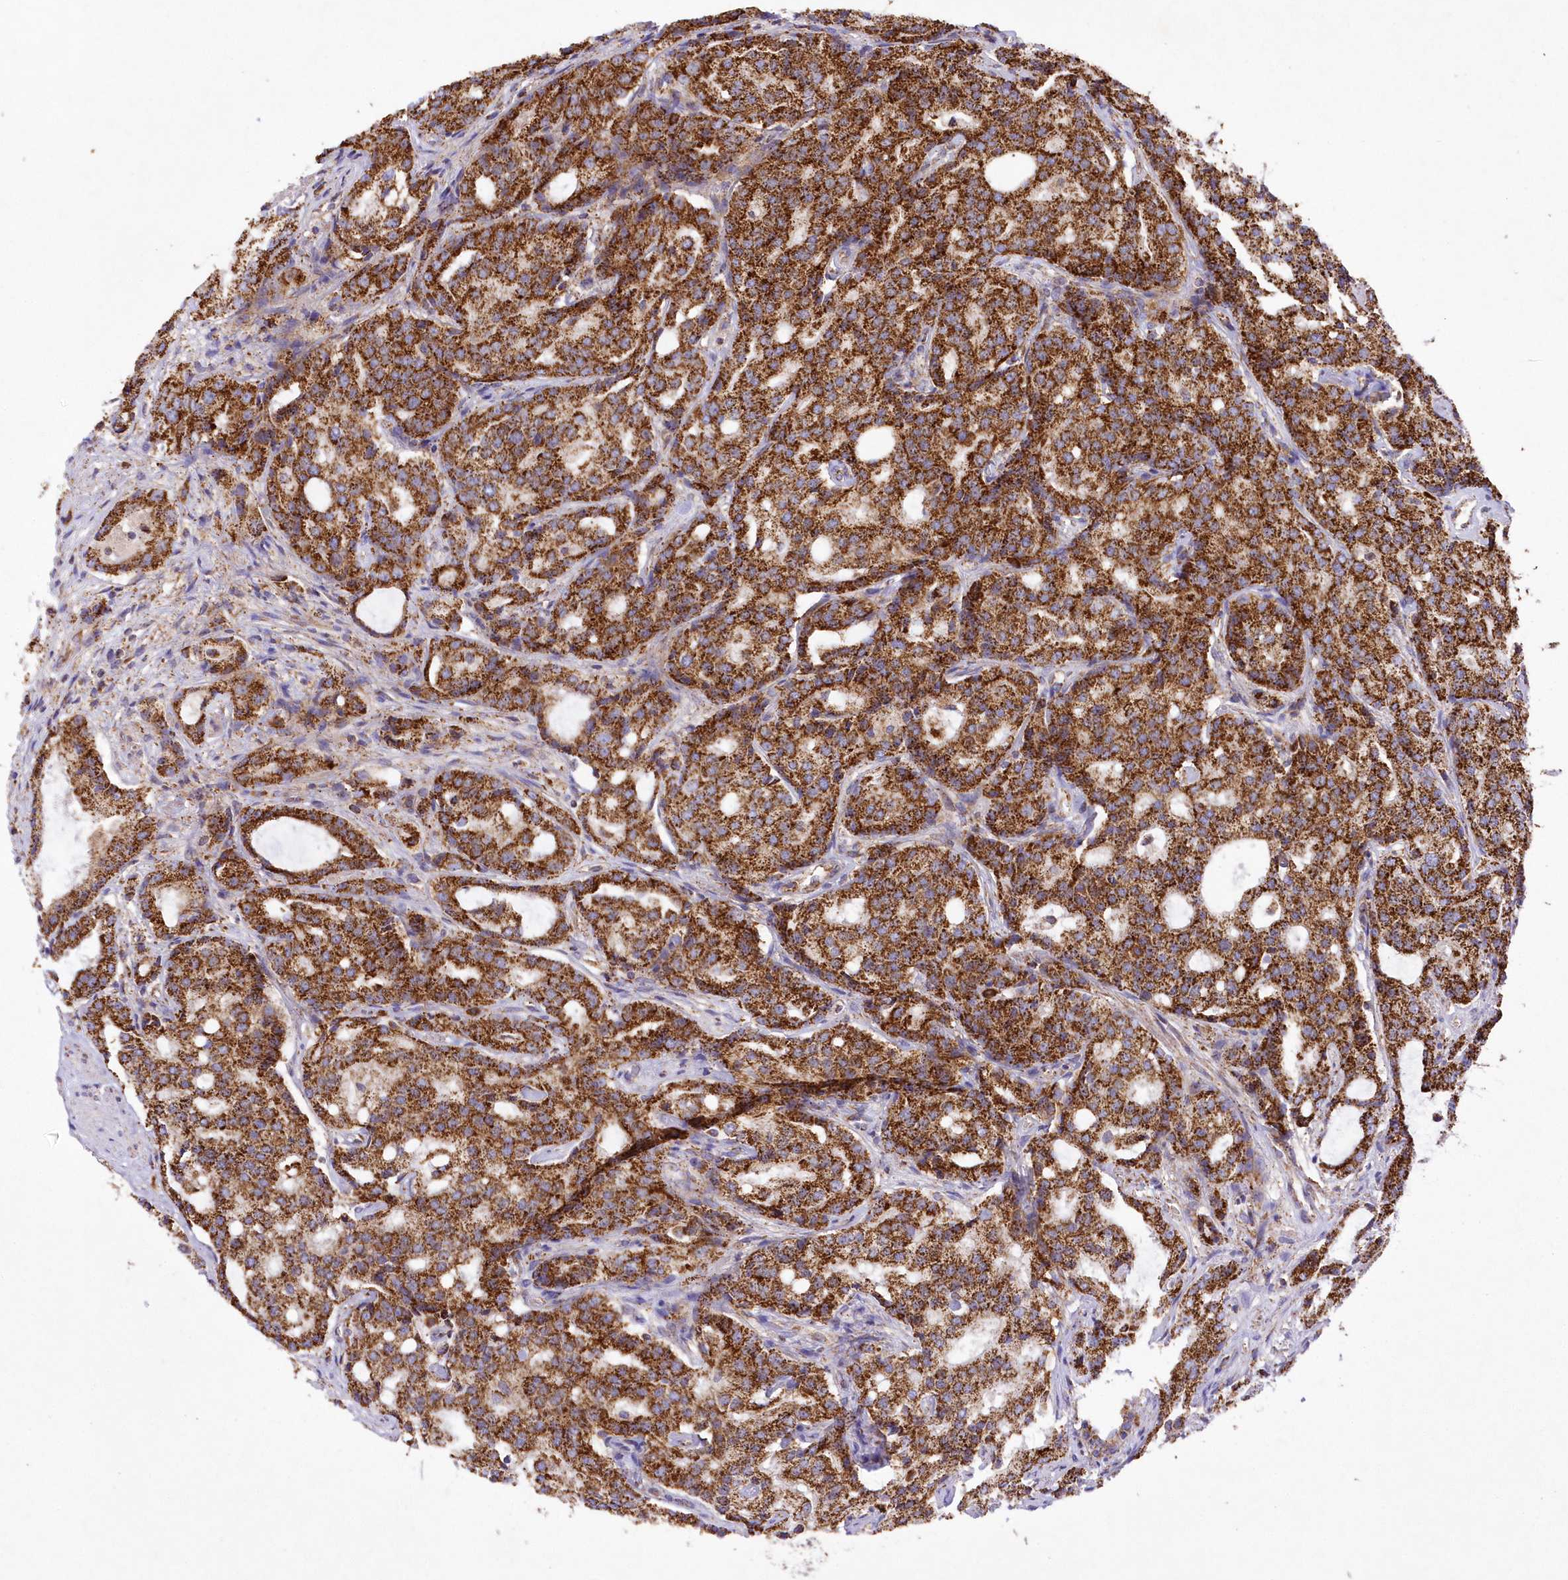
{"staining": {"intensity": "strong", "quantity": ">75%", "location": "nuclear"}, "tissue": "prostate cancer", "cell_type": "Tumor cells", "image_type": "cancer", "snomed": [{"axis": "morphology", "description": "Adenocarcinoma, High grade"}, {"axis": "topography", "description": "Prostate"}], "caption": "This is a photomicrograph of immunohistochemistry staining of prostate cancer, which shows strong staining in the nuclear of tumor cells.", "gene": "ASNSD1", "patient": {"sex": "male", "age": 72}}